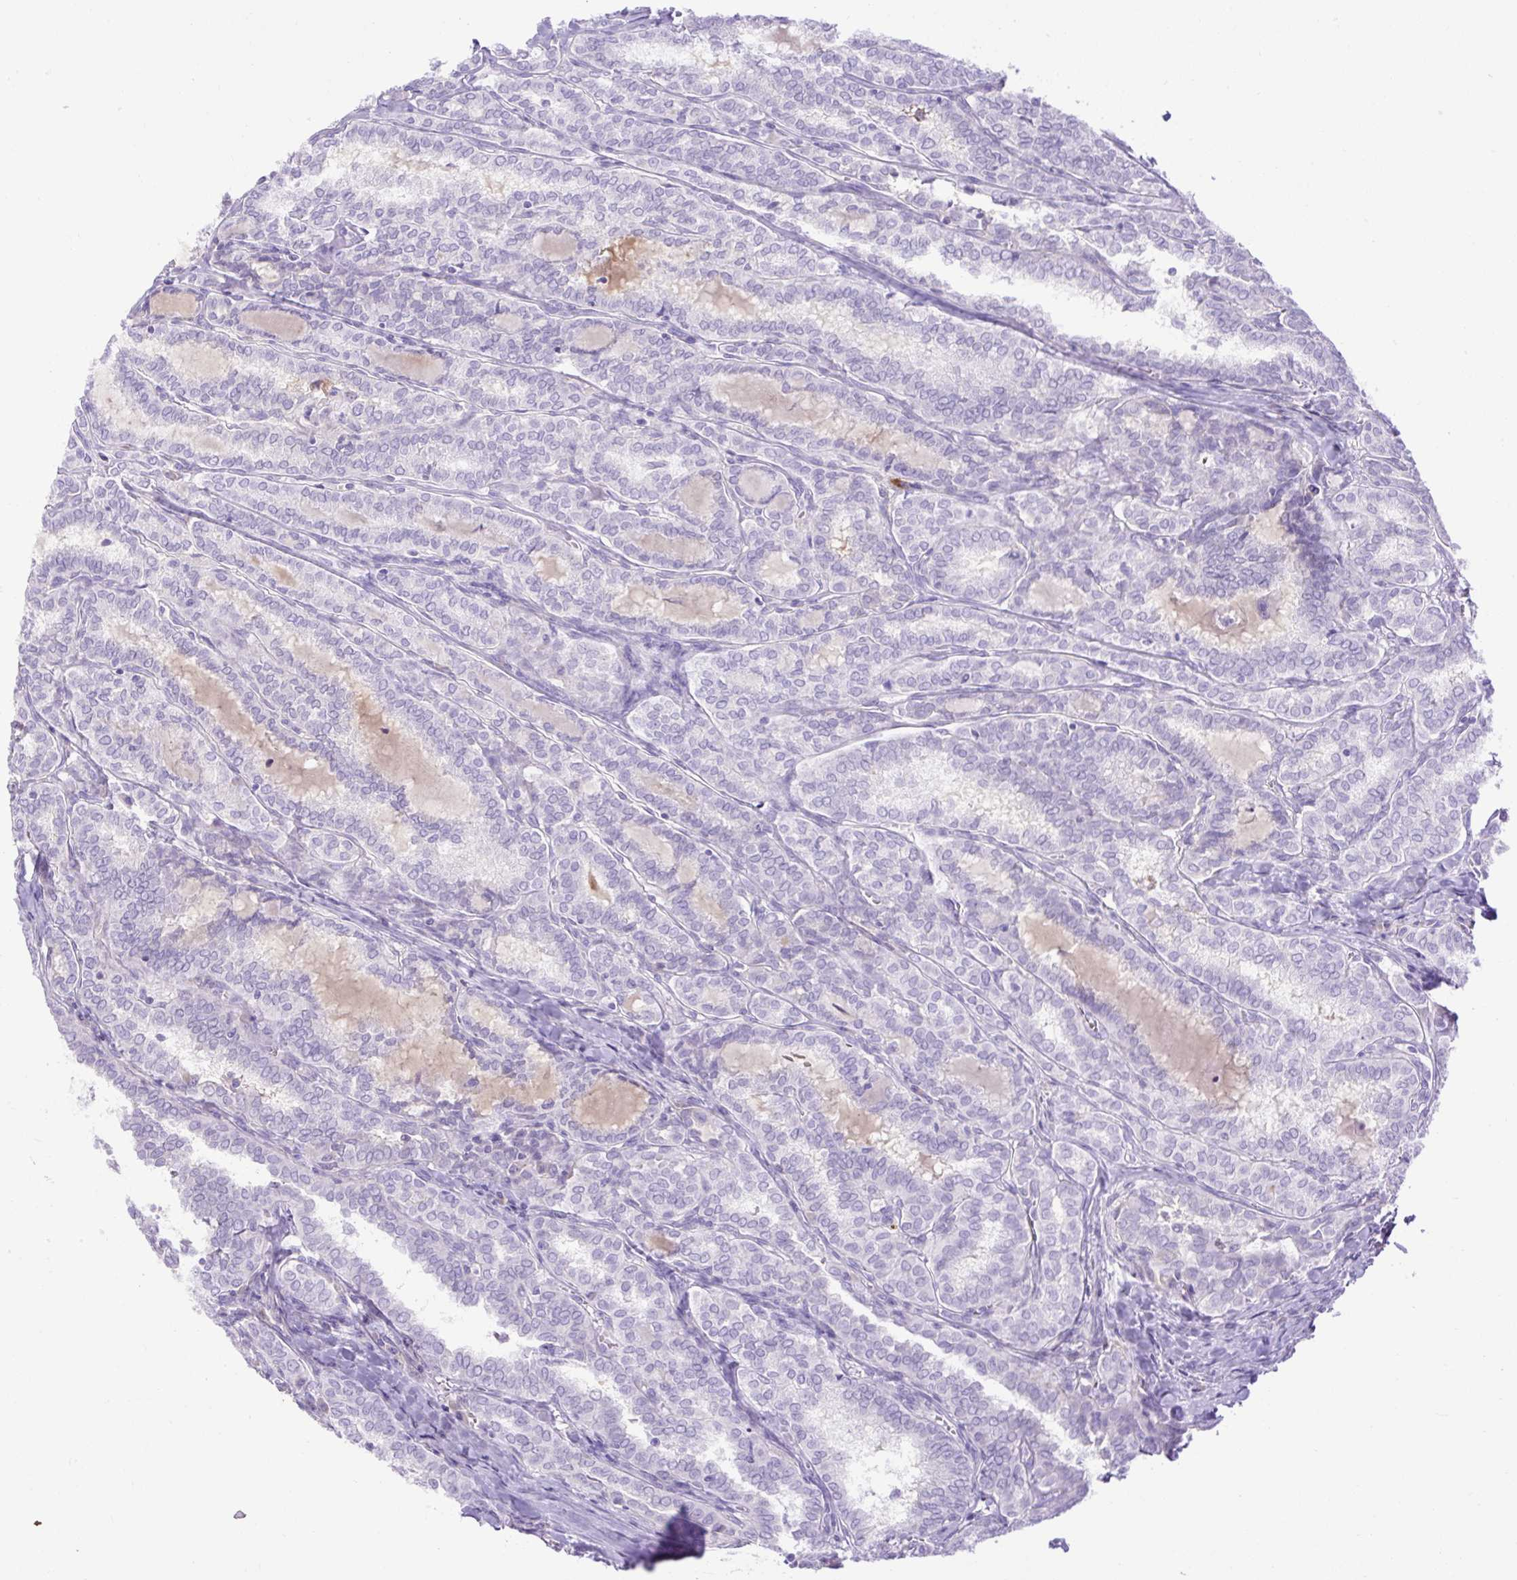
{"staining": {"intensity": "negative", "quantity": "none", "location": "none"}, "tissue": "thyroid cancer", "cell_type": "Tumor cells", "image_type": "cancer", "snomed": [{"axis": "morphology", "description": "Papillary adenocarcinoma, NOS"}, {"axis": "topography", "description": "Thyroid gland"}], "caption": "DAB immunohistochemical staining of human thyroid cancer (papillary adenocarcinoma) shows no significant staining in tumor cells.", "gene": "SPTBN5", "patient": {"sex": "female", "age": 30}}